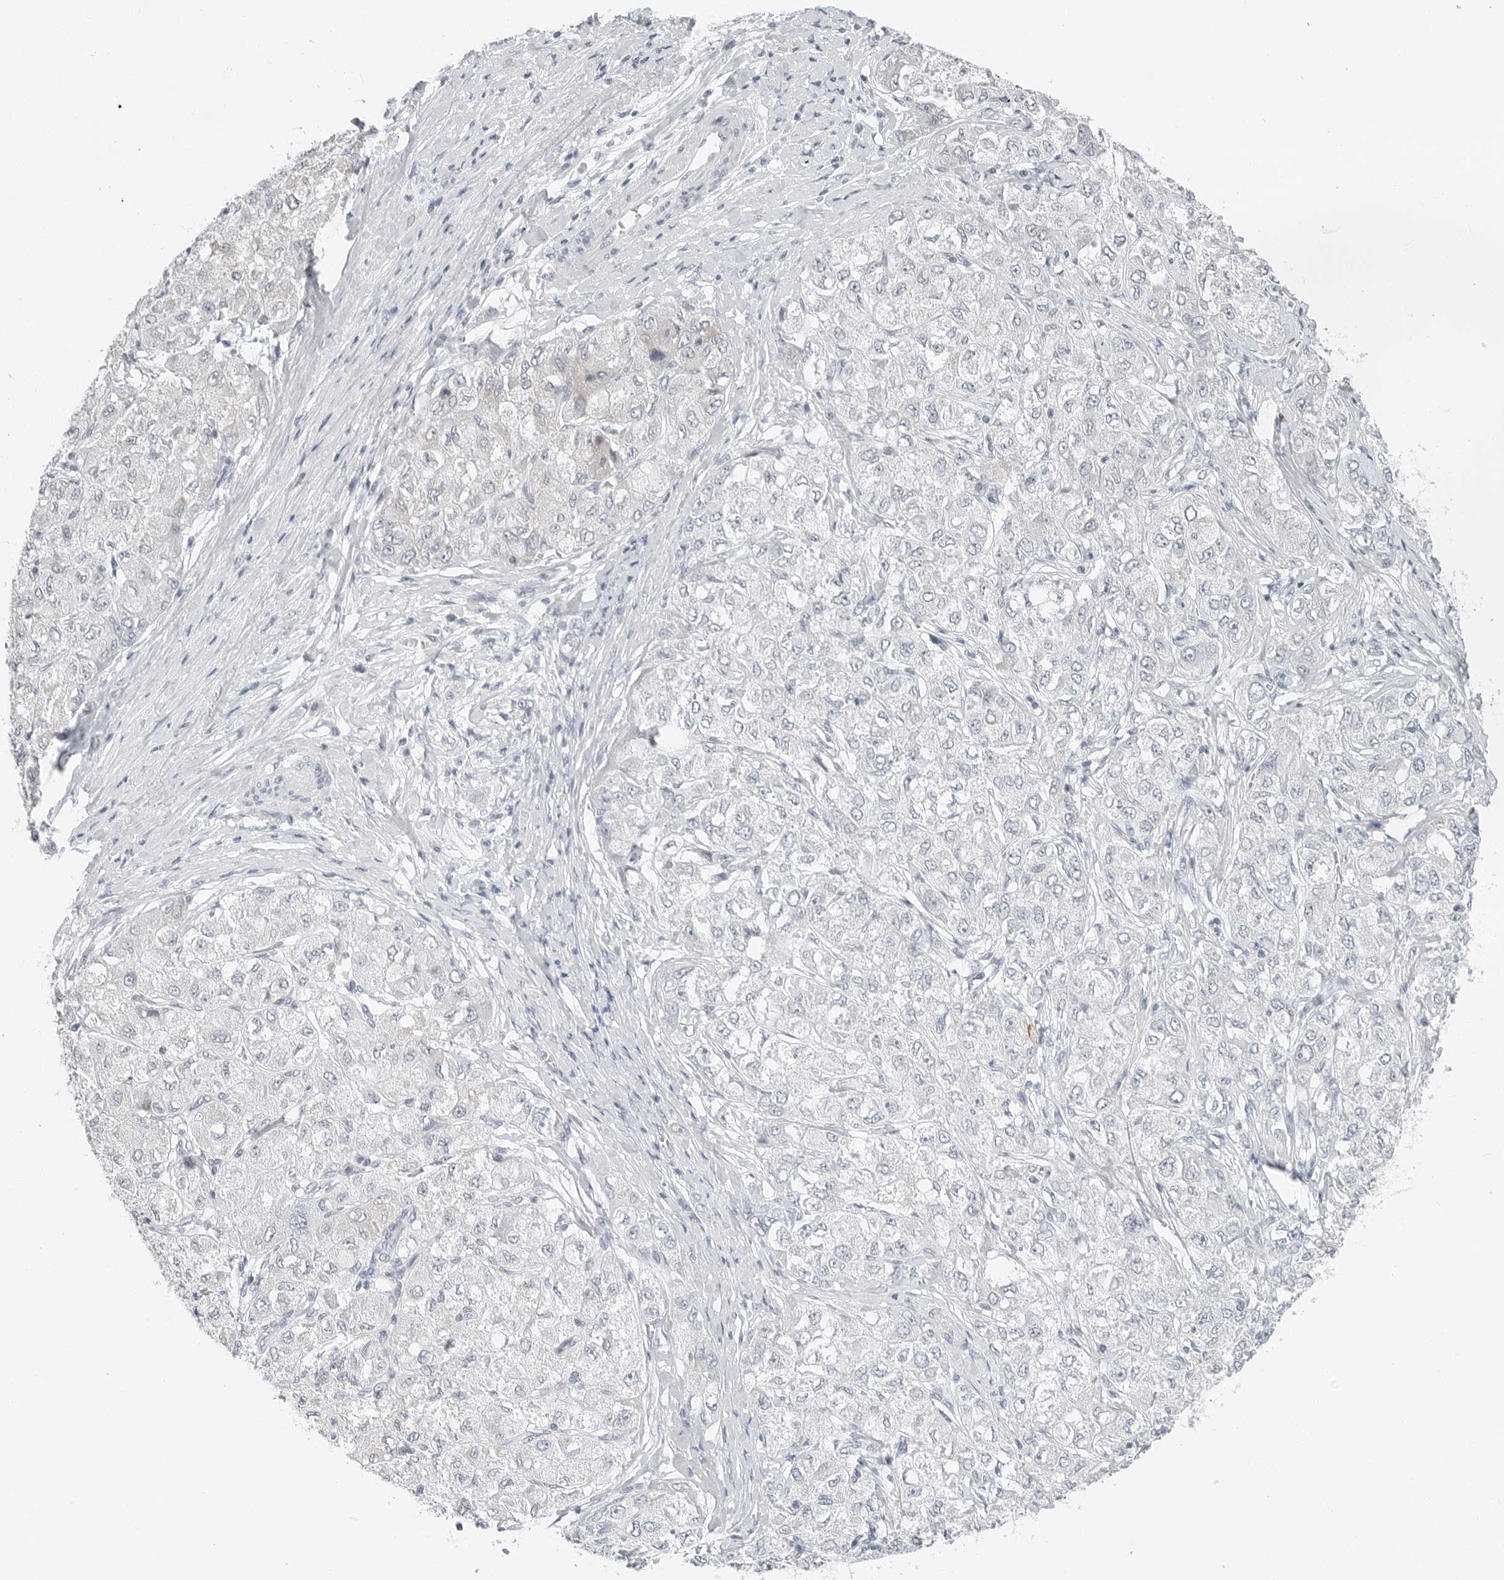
{"staining": {"intensity": "negative", "quantity": "none", "location": "none"}, "tissue": "liver cancer", "cell_type": "Tumor cells", "image_type": "cancer", "snomed": [{"axis": "morphology", "description": "Carcinoma, Hepatocellular, NOS"}, {"axis": "topography", "description": "Liver"}], "caption": "Immunohistochemistry histopathology image of human liver cancer (hepatocellular carcinoma) stained for a protein (brown), which demonstrates no positivity in tumor cells.", "gene": "XIRP1", "patient": {"sex": "male", "age": 80}}